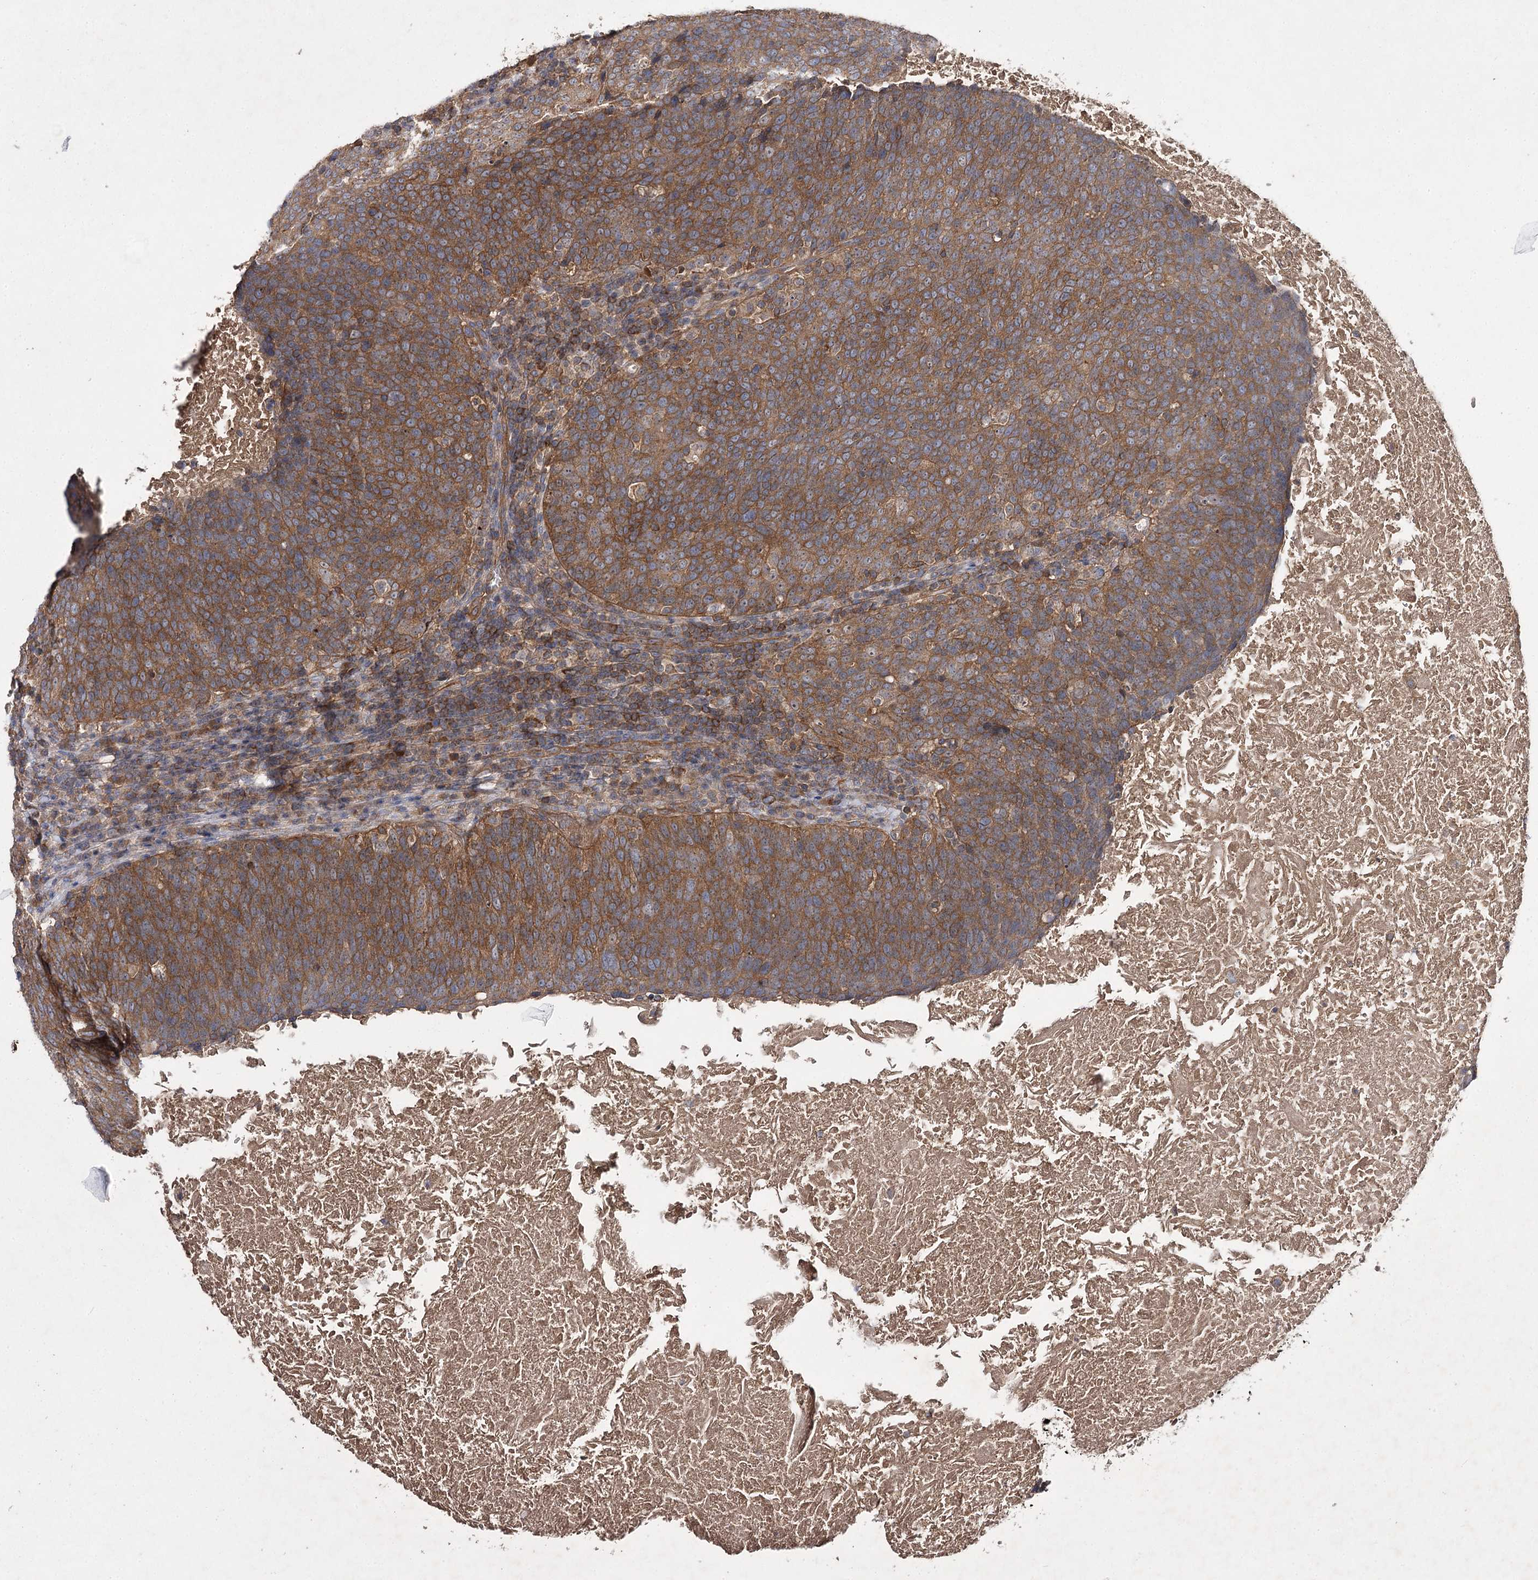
{"staining": {"intensity": "moderate", "quantity": ">75%", "location": "cytoplasmic/membranous"}, "tissue": "head and neck cancer", "cell_type": "Tumor cells", "image_type": "cancer", "snomed": [{"axis": "morphology", "description": "Squamous cell carcinoma, NOS"}, {"axis": "morphology", "description": "Squamous cell carcinoma, metastatic, NOS"}, {"axis": "topography", "description": "Lymph node"}, {"axis": "topography", "description": "Head-Neck"}], "caption": "A histopathology image of human head and neck cancer stained for a protein displays moderate cytoplasmic/membranous brown staining in tumor cells. Nuclei are stained in blue.", "gene": "BCR", "patient": {"sex": "male", "age": 62}}